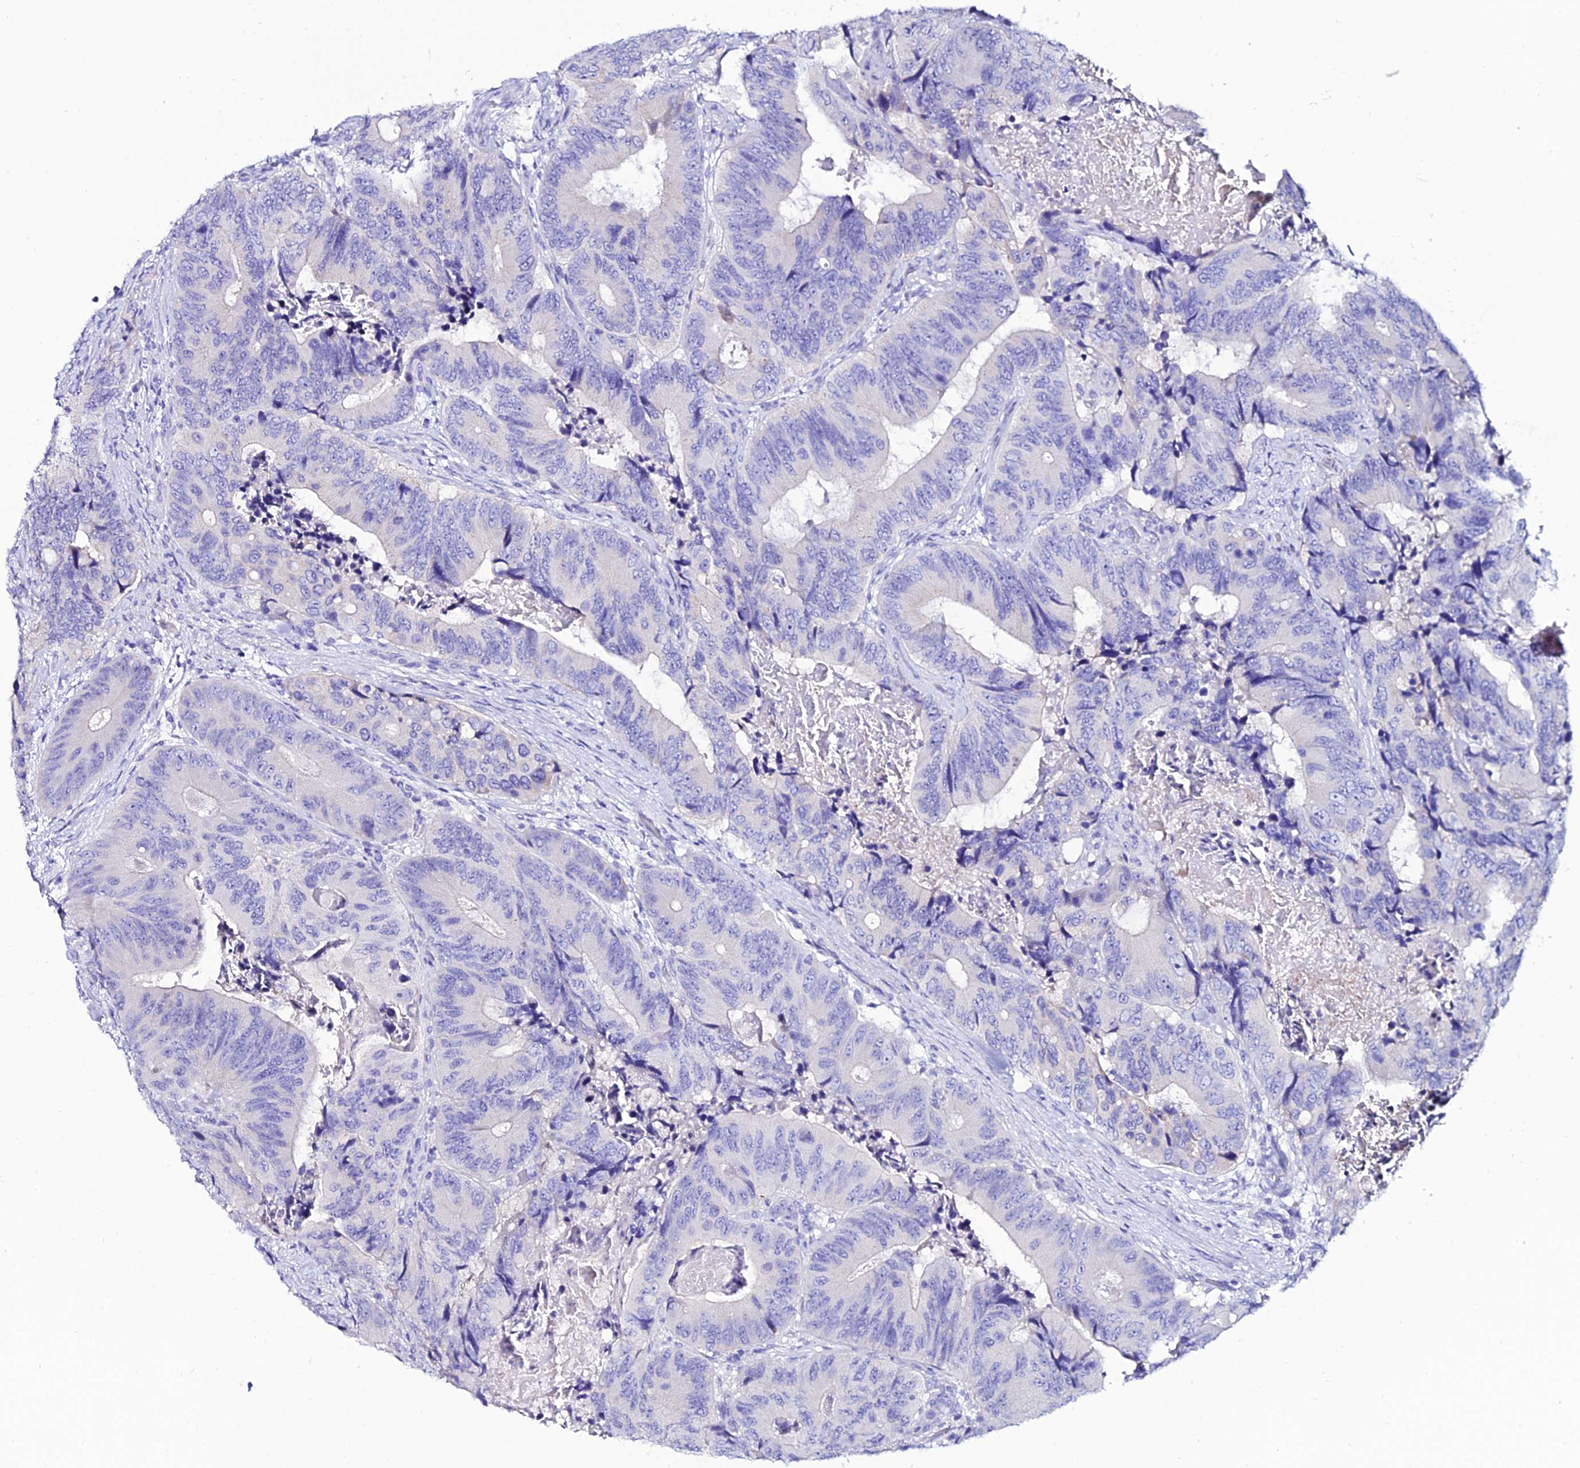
{"staining": {"intensity": "negative", "quantity": "none", "location": "none"}, "tissue": "colorectal cancer", "cell_type": "Tumor cells", "image_type": "cancer", "snomed": [{"axis": "morphology", "description": "Adenocarcinoma, NOS"}, {"axis": "topography", "description": "Colon"}], "caption": "Immunohistochemistry of human adenocarcinoma (colorectal) reveals no staining in tumor cells.", "gene": "OR4D5", "patient": {"sex": "male", "age": 84}}